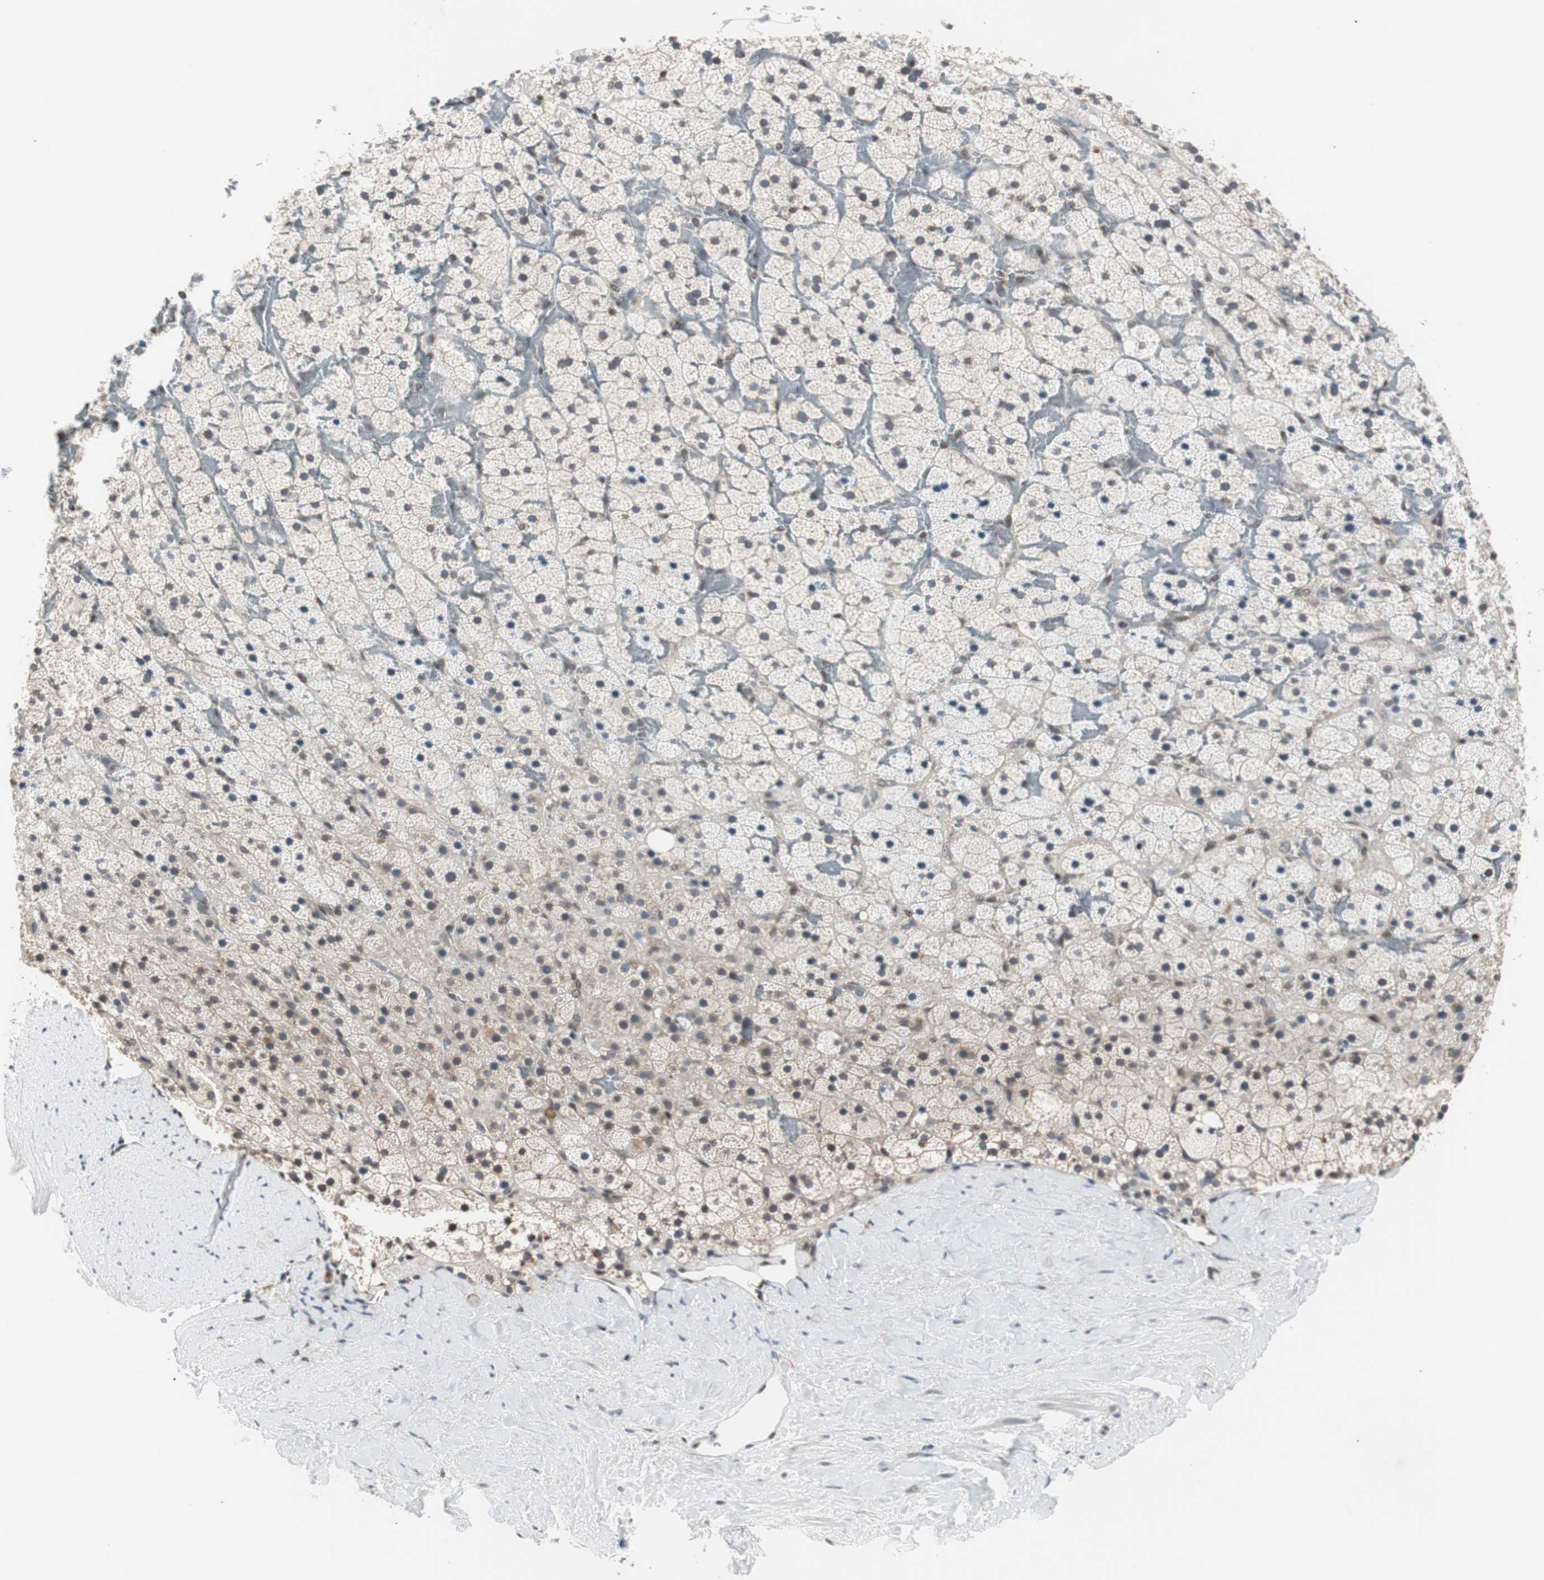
{"staining": {"intensity": "negative", "quantity": "none", "location": "none"}, "tissue": "adrenal gland", "cell_type": "Glandular cells", "image_type": "normal", "snomed": [{"axis": "morphology", "description": "Normal tissue, NOS"}, {"axis": "topography", "description": "Adrenal gland"}], "caption": "High power microscopy histopathology image of an immunohistochemistry (IHC) photomicrograph of normal adrenal gland, revealing no significant staining in glandular cells.", "gene": "SMAD1", "patient": {"sex": "male", "age": 35}}